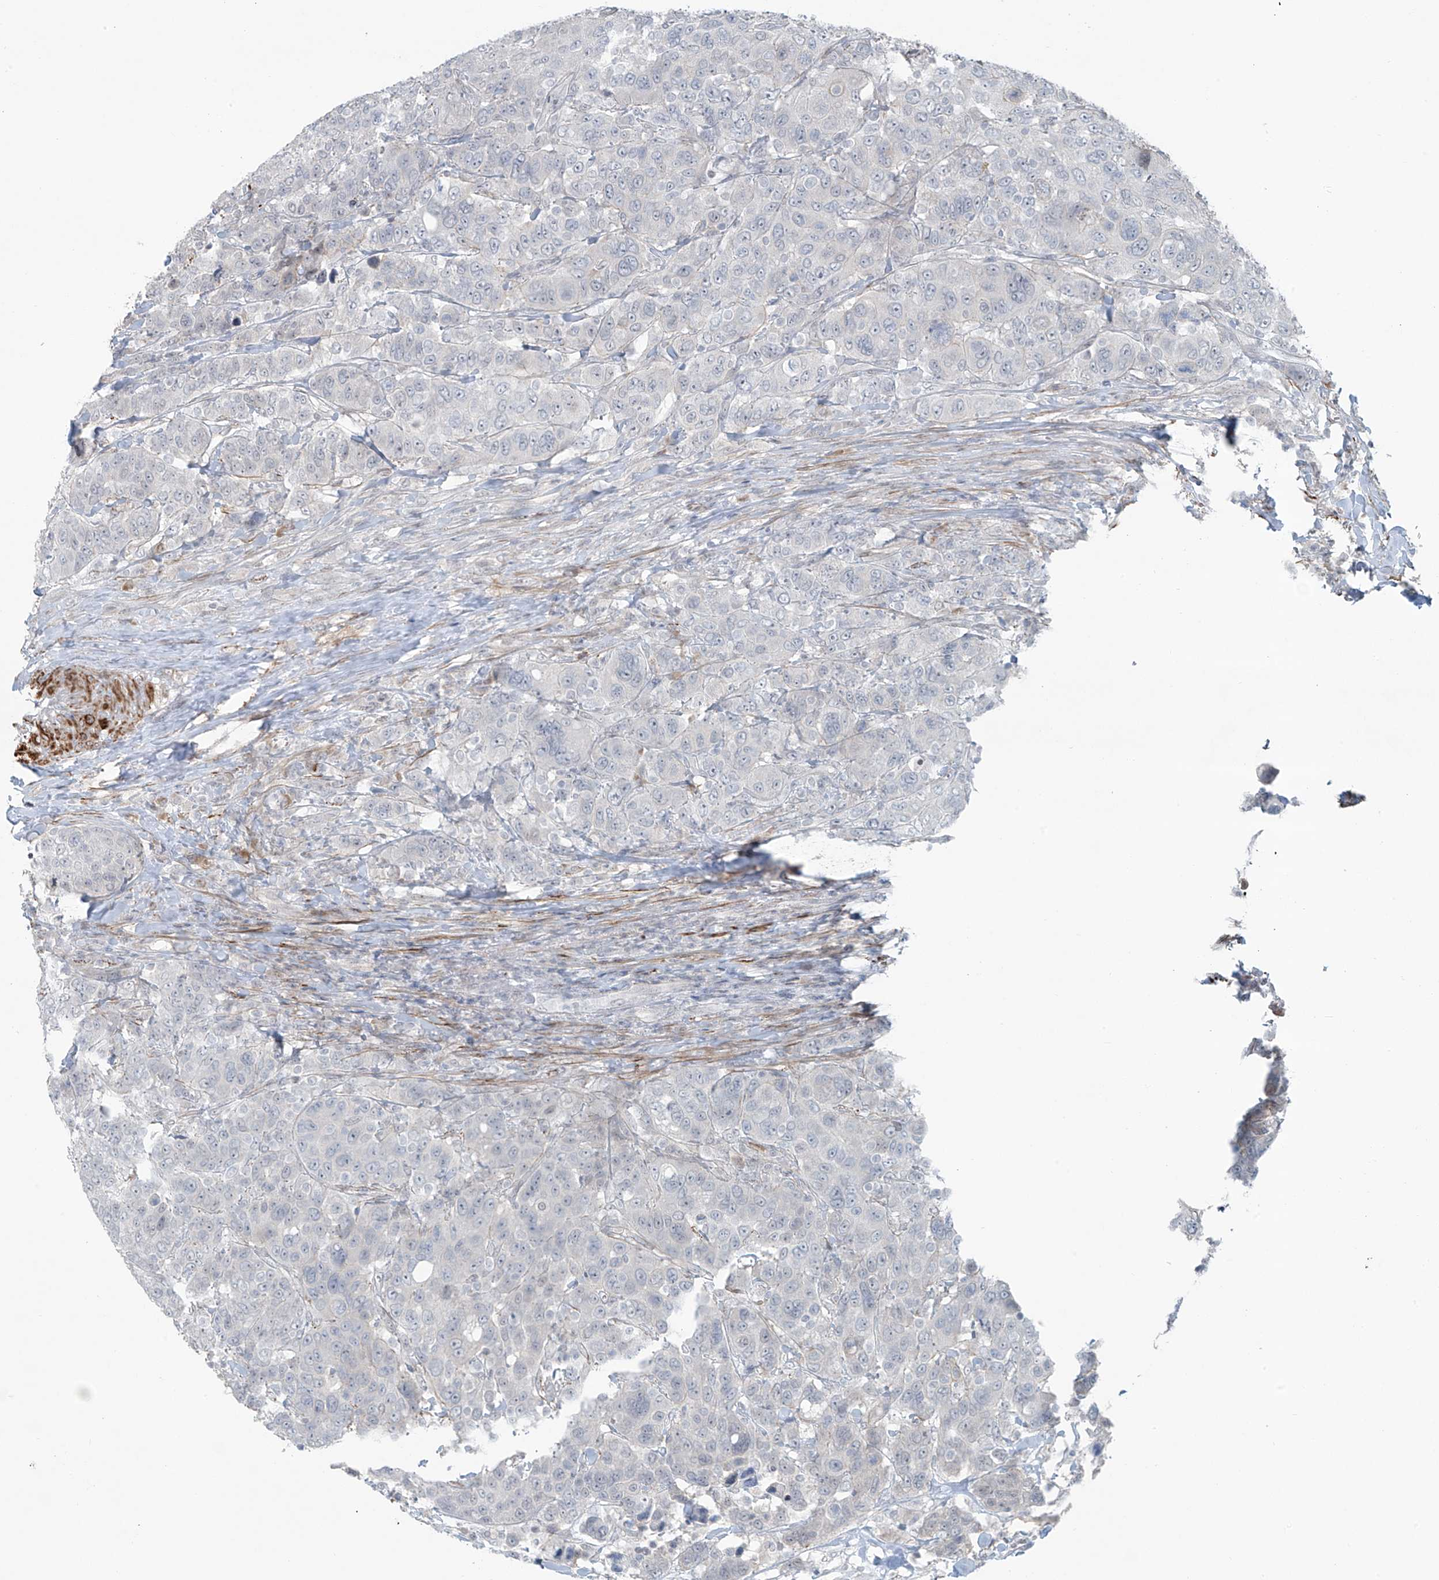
{"staining": {"intensity": "negative", "quantity": "none", "location": "none"}, "tissue": "breast cancer", "cell_type": "Tumor cells", "image_type": "cancer", "snomed": [{"axis": "morphology", "description": "Duct carcinoma"}, {"axis": "topography", "description": "Breast"}], "caption": "The IHC micrograph has no significant expression in tumor cells of breast infiltrating ductal carcinoma tissue.", "gene": "RASGEF1A", "patient": {"sex": "female", "age": 37}}